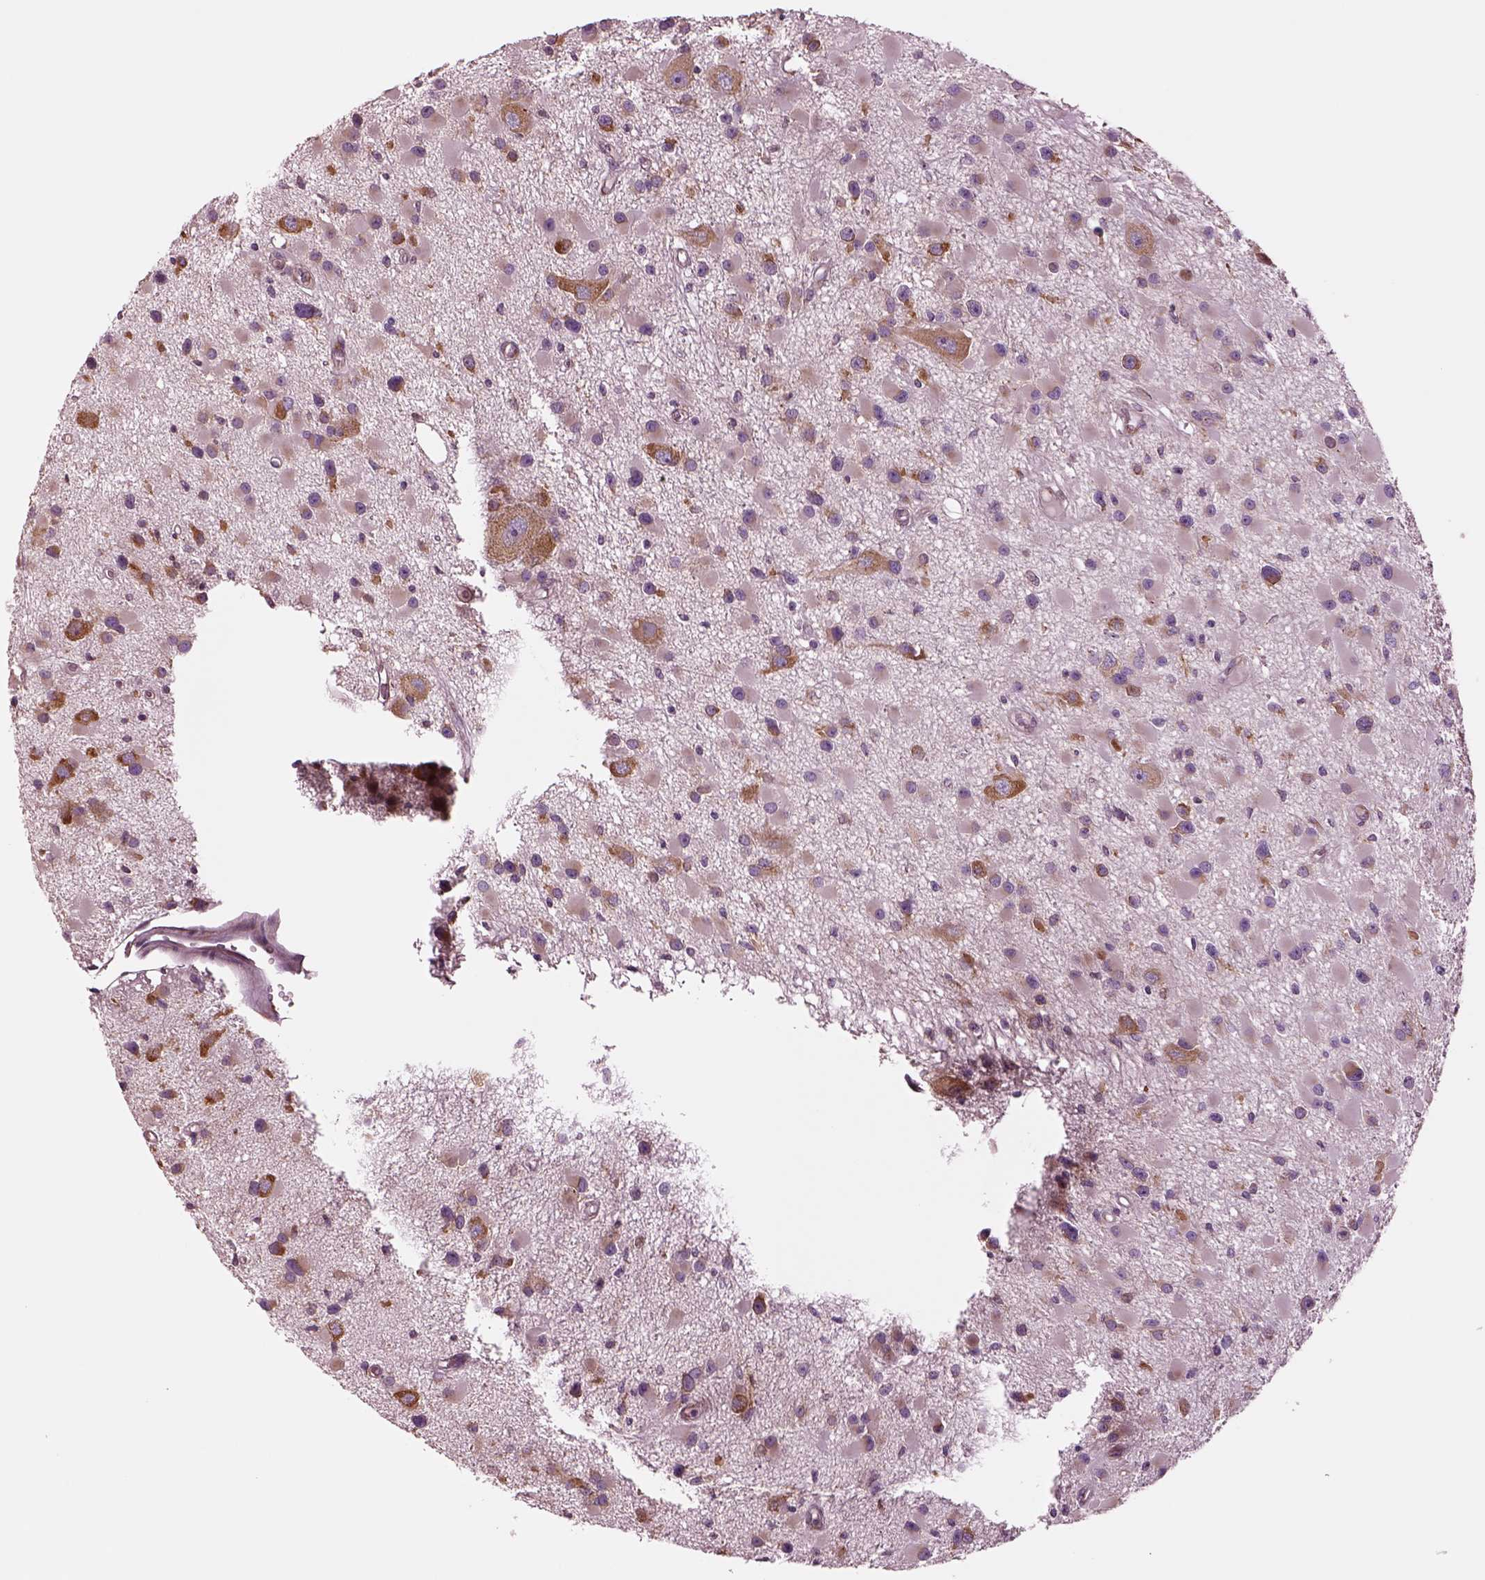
{"staining": {"intensity": "weak", "quantity": "<25%", "location": "cytoplasmic/membranous"}, "tissue": "glioma", "cell_type": "Tumor cells", "image_type": "cancer", "snomed": [{"axis": "morphology", "description": "Glioma, malignant, High grade"}, {"axis": "topography", "description": "Brain"}], "caption": "This is an IHC photomicrograph of malignant high-grade glioma. There is no positivity in tumor cells.", "gene": "SEC23A", "patient": {"sex": "male", "age": 54}}